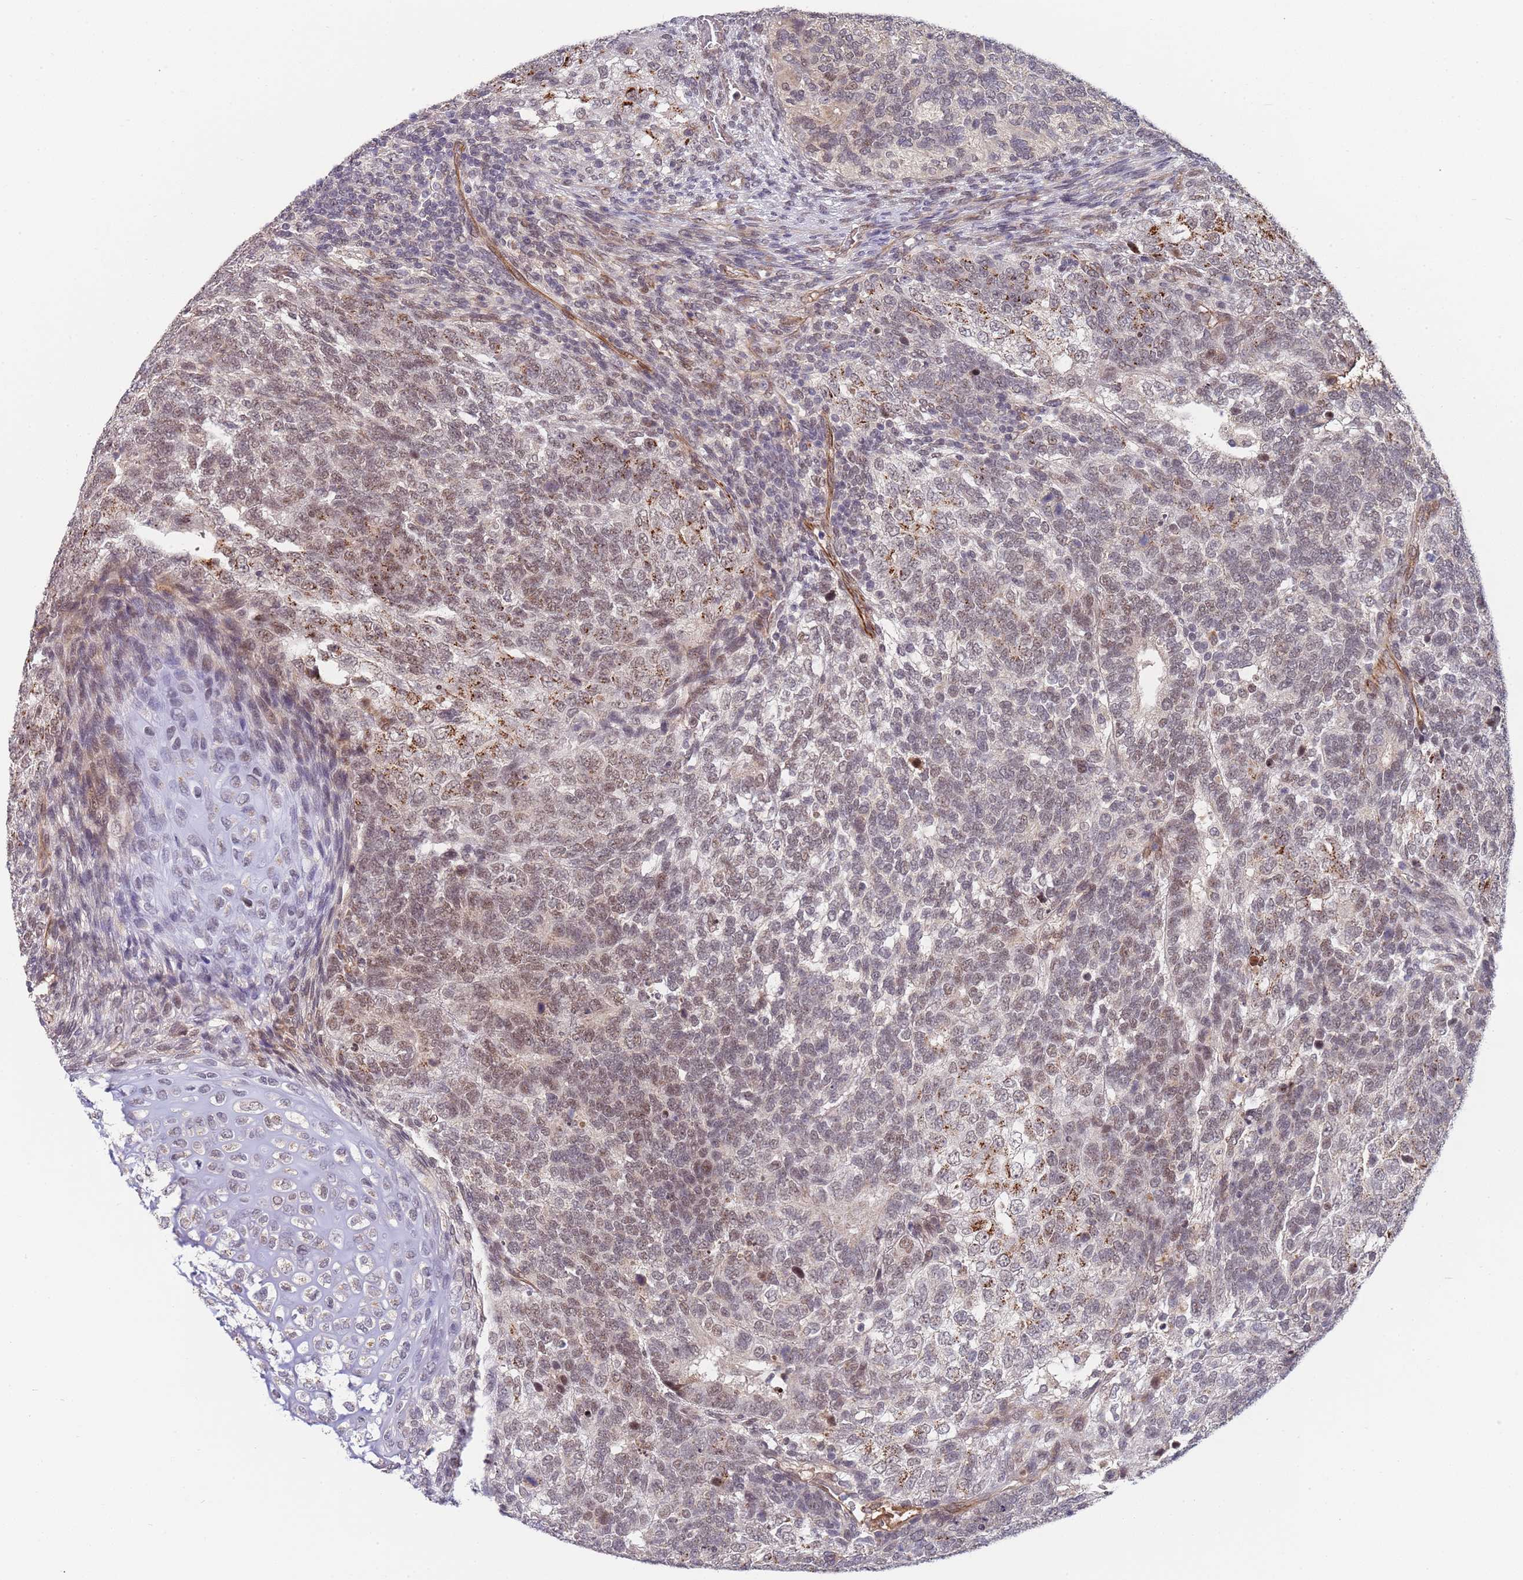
{"staining": {"intensity": "weak", "quantity": "25%-75%", "location": "nuclear"}, "tissue": "testis cancer", "cell_type": "Tumor cells", "image_type": "cancer", "snomed": [{"axis": "morphology", "description": "Carcinoma, Embryonal, NOS"}, {"axis": "topography", "description": "Testis"}], "caption": "An image of human testis embryonal carcinoma stained for a protein exhibits weak nuclear brown staining in tumor cells. (Brightfield microscopy of DAB IHC at high magnification).", "gene": "B4GALT4", "patient": {"sex": "male", "age": 23}}